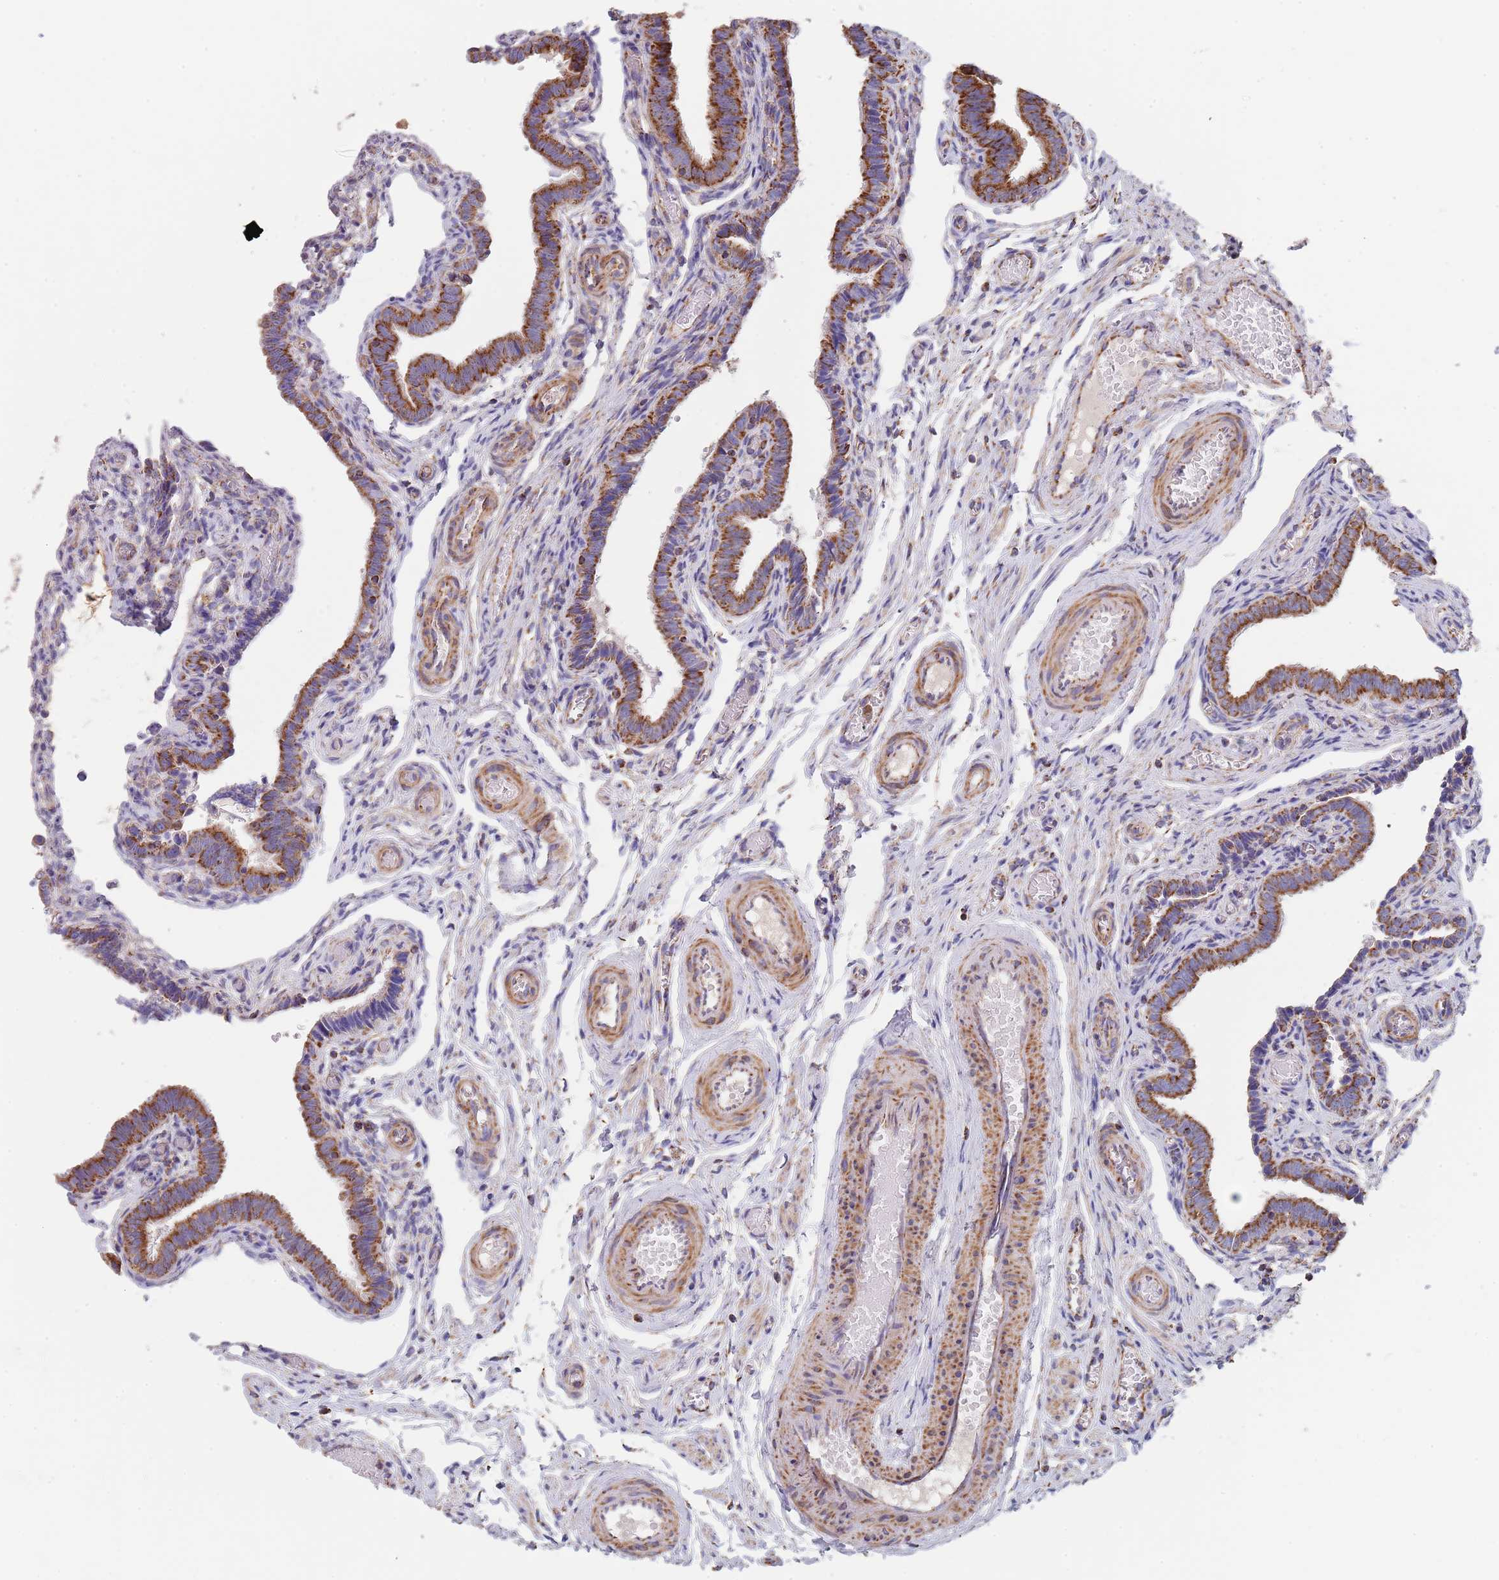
{"staining": {"intensity": "strong", "quantity": ">75%", "location": "cytoplasmic/membranous"}, "tissue": "fallopian tube", "cell_type": "Glandular cells", "image_type": "normal", "snomed": [{"axis": "morphology", "description": "Normal tissue, NOS"}, {"axis": "topography", "description": "Fallopian tube"}], "caption": "Immunohistochemistry image of normal fallopian tube stained for a protein (brown), which demonstrates high levels of strong cytoplasmic/membranous staining in about >75% of glandular cells.", "gene": "PGP", "patient": {"sex": "female", "age": 36}}